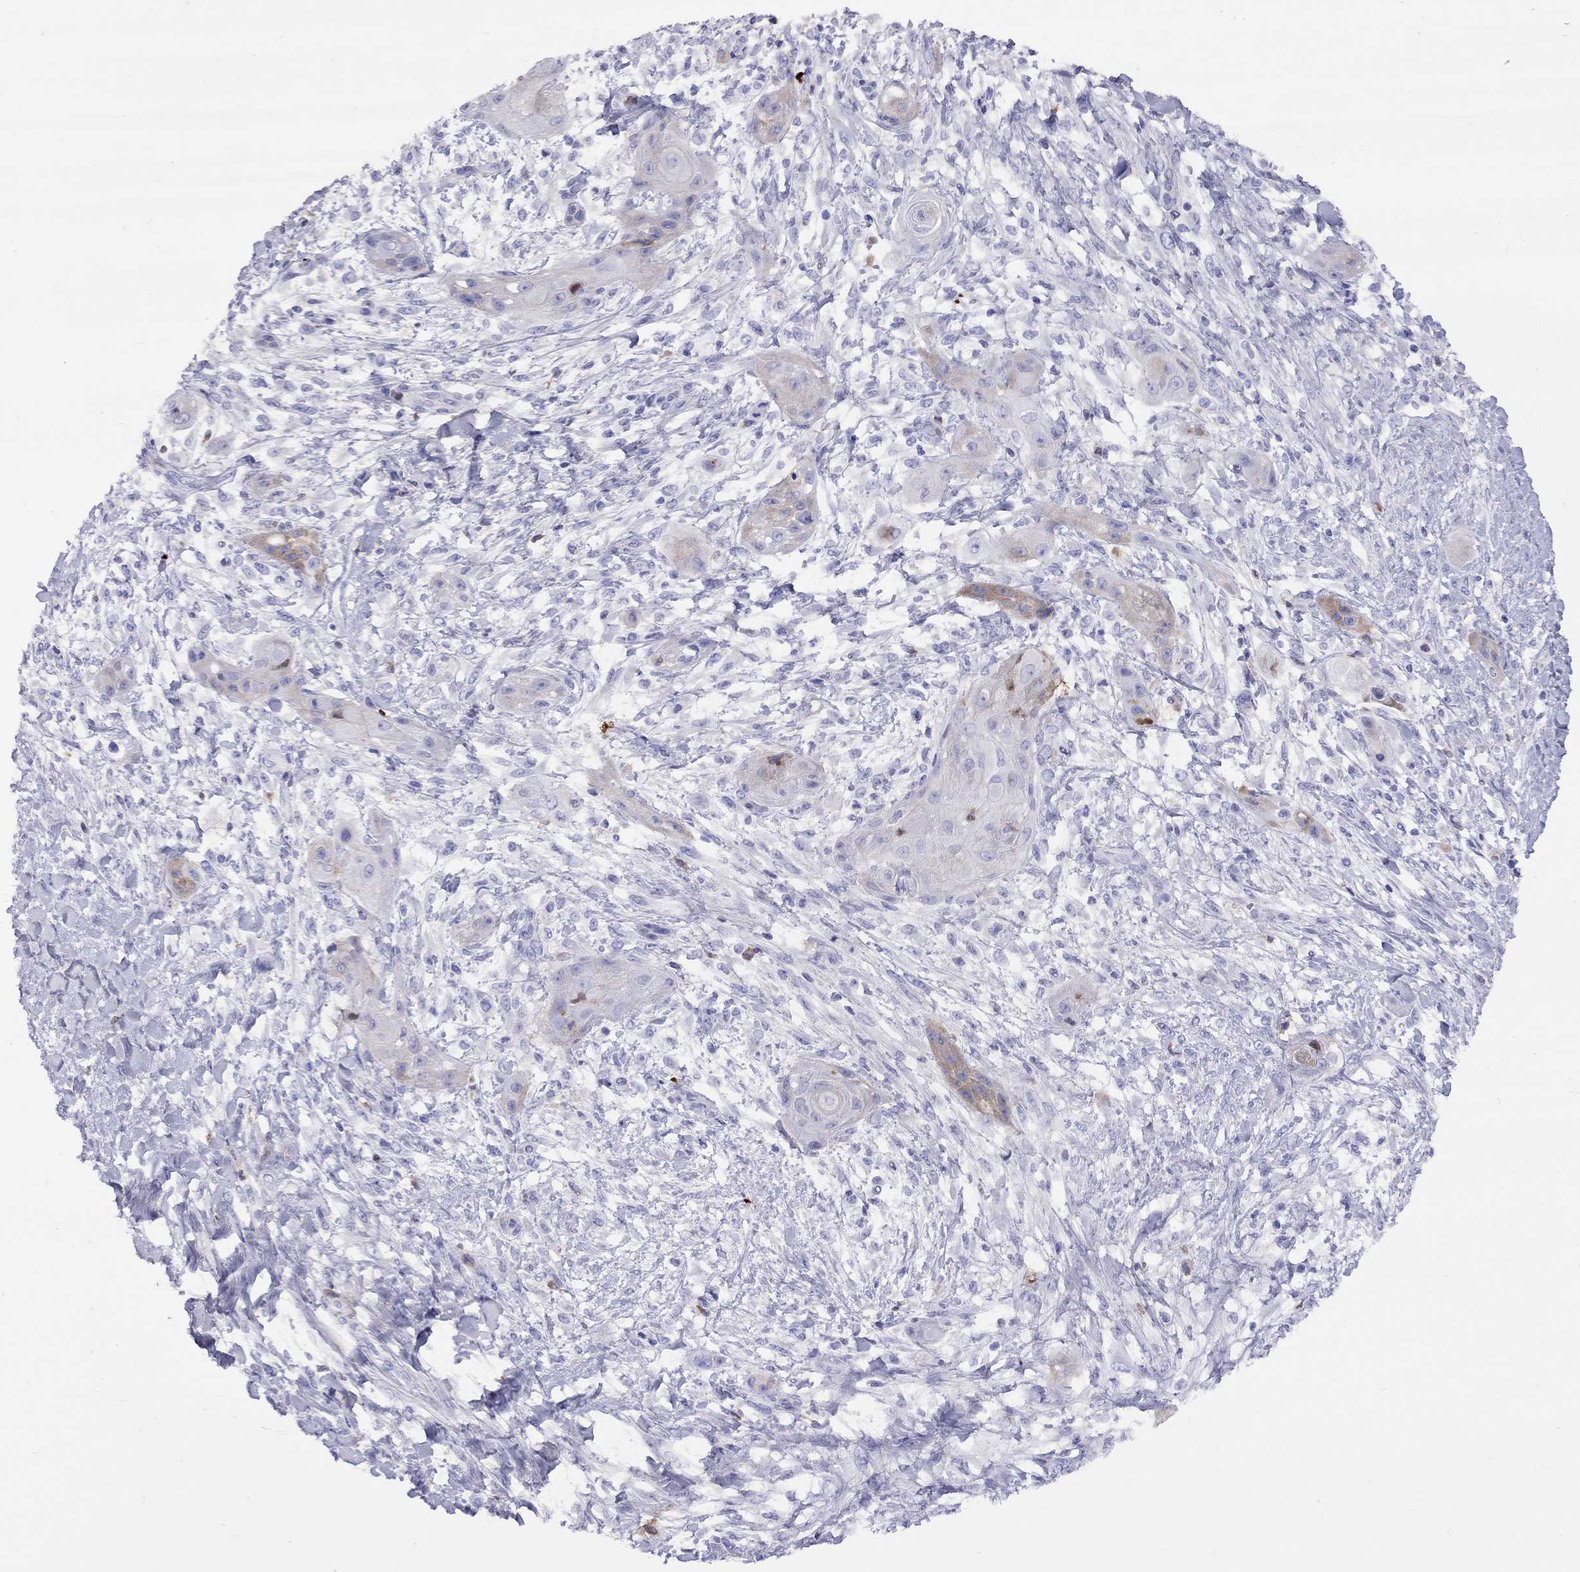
{"staining": {"intensity": "weak", "quantity": "<25%", "location": "cytoplasmic/membranous"}, "tissue": "skin cancer", "cell_type": "Tumor cells", "image_type": "cancer", "snomed": [{"axis": "morphology", "description": "Squamous cell carcinoma, NOS"}, {"axis": "topography", "description": "Skin"}], "caption": "The histopathology image demonstrates no significant staining in tumor cells of skin squamous cell carcinoma.", "gene": "SERPINA3", "patient": {"sex": "male", "age": 62}}